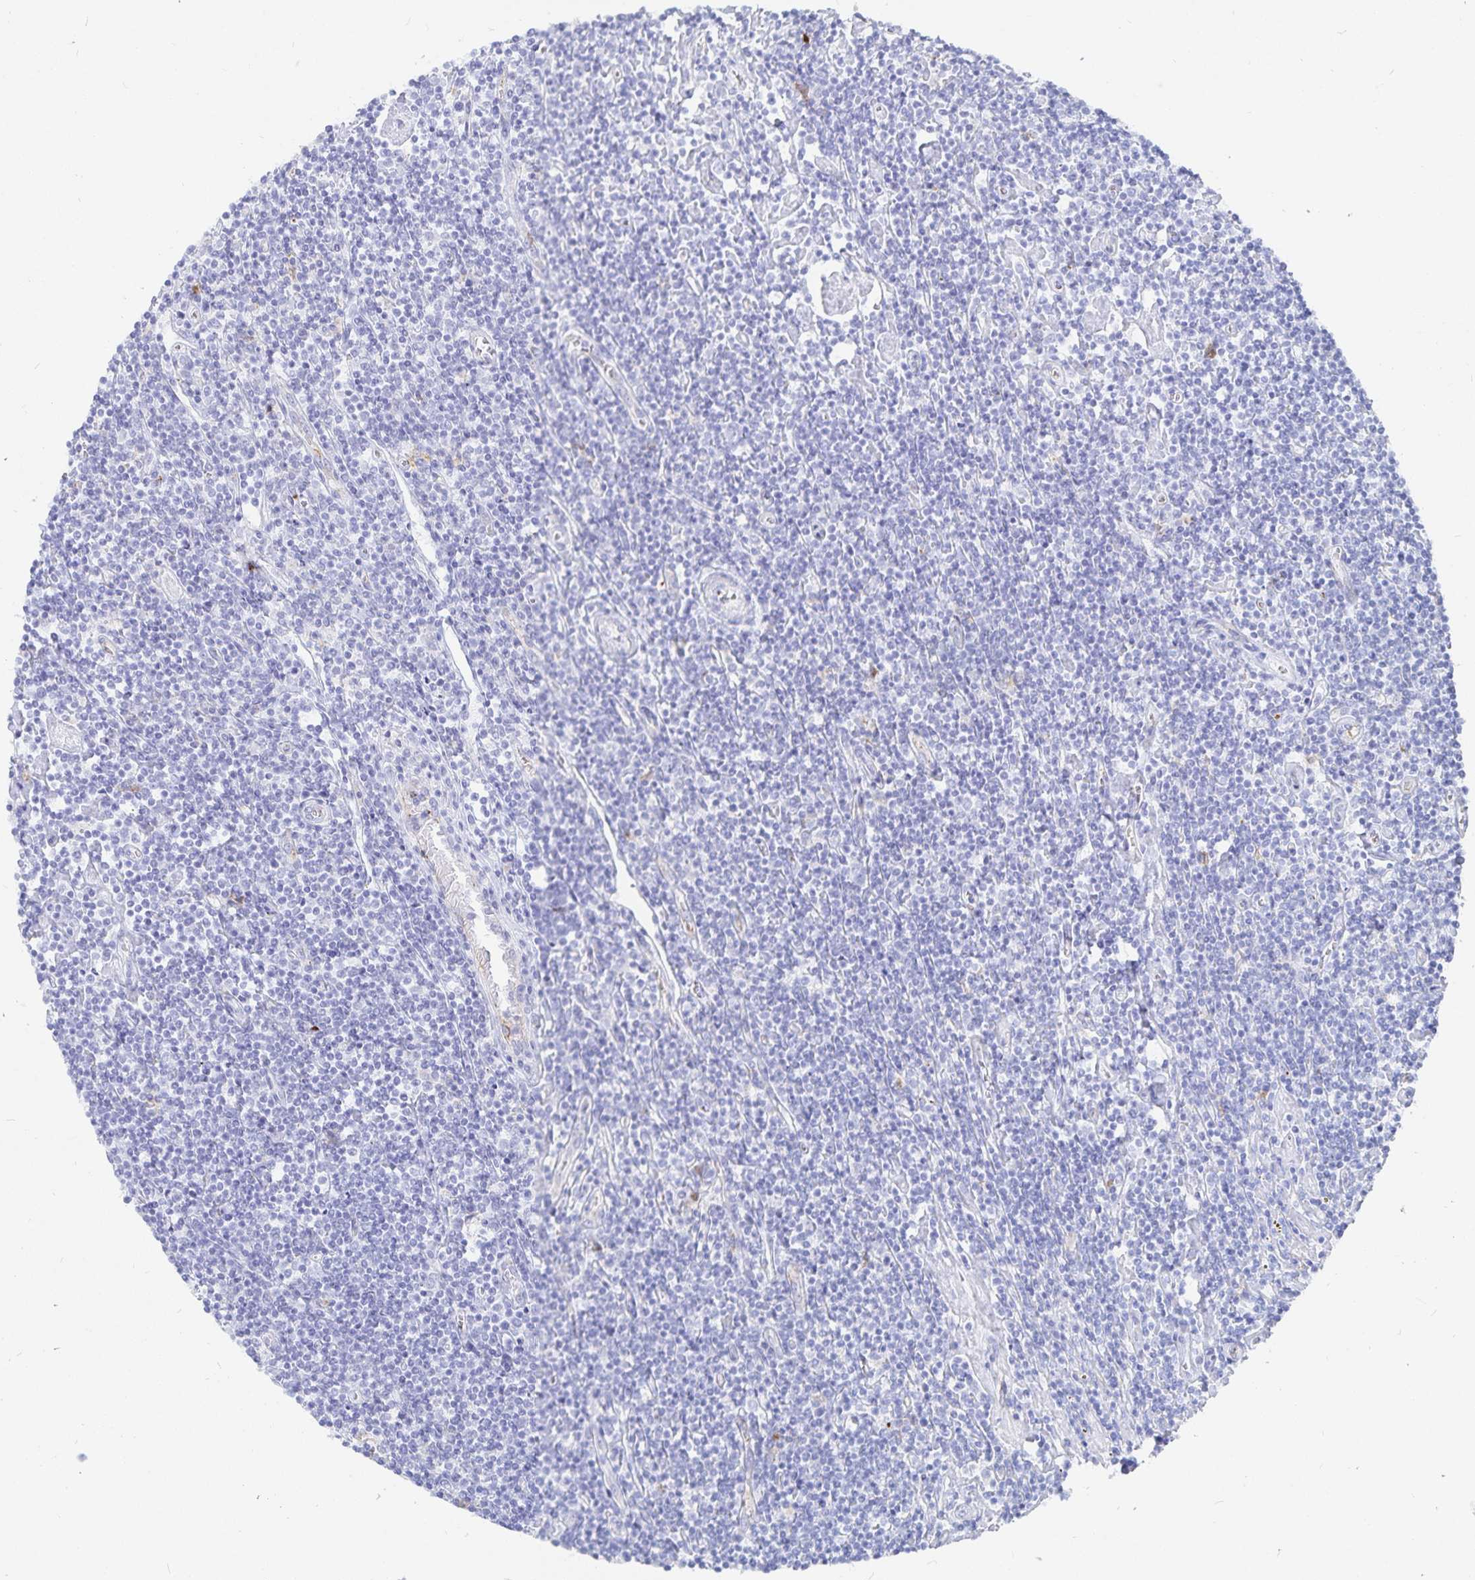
{"staining": {"intensity": "negative", "quantity": "none", "location": "none"}, "tissue": "lymphoma", "cell_type": "Tumor cells", "image_type": "cancer", "snomed": [{"axis": "morphology", "description": "Hodgkin's disease, NOS"}, {"axis": "topography", "description": "Lymph node"}], "caption": "This is a image of immunohistochemistry (IHC) staining of lymphoma, which shows no expression in tumor cells.", "gene": "INSL5", "patient": {"sex": "male", "age": 40}}